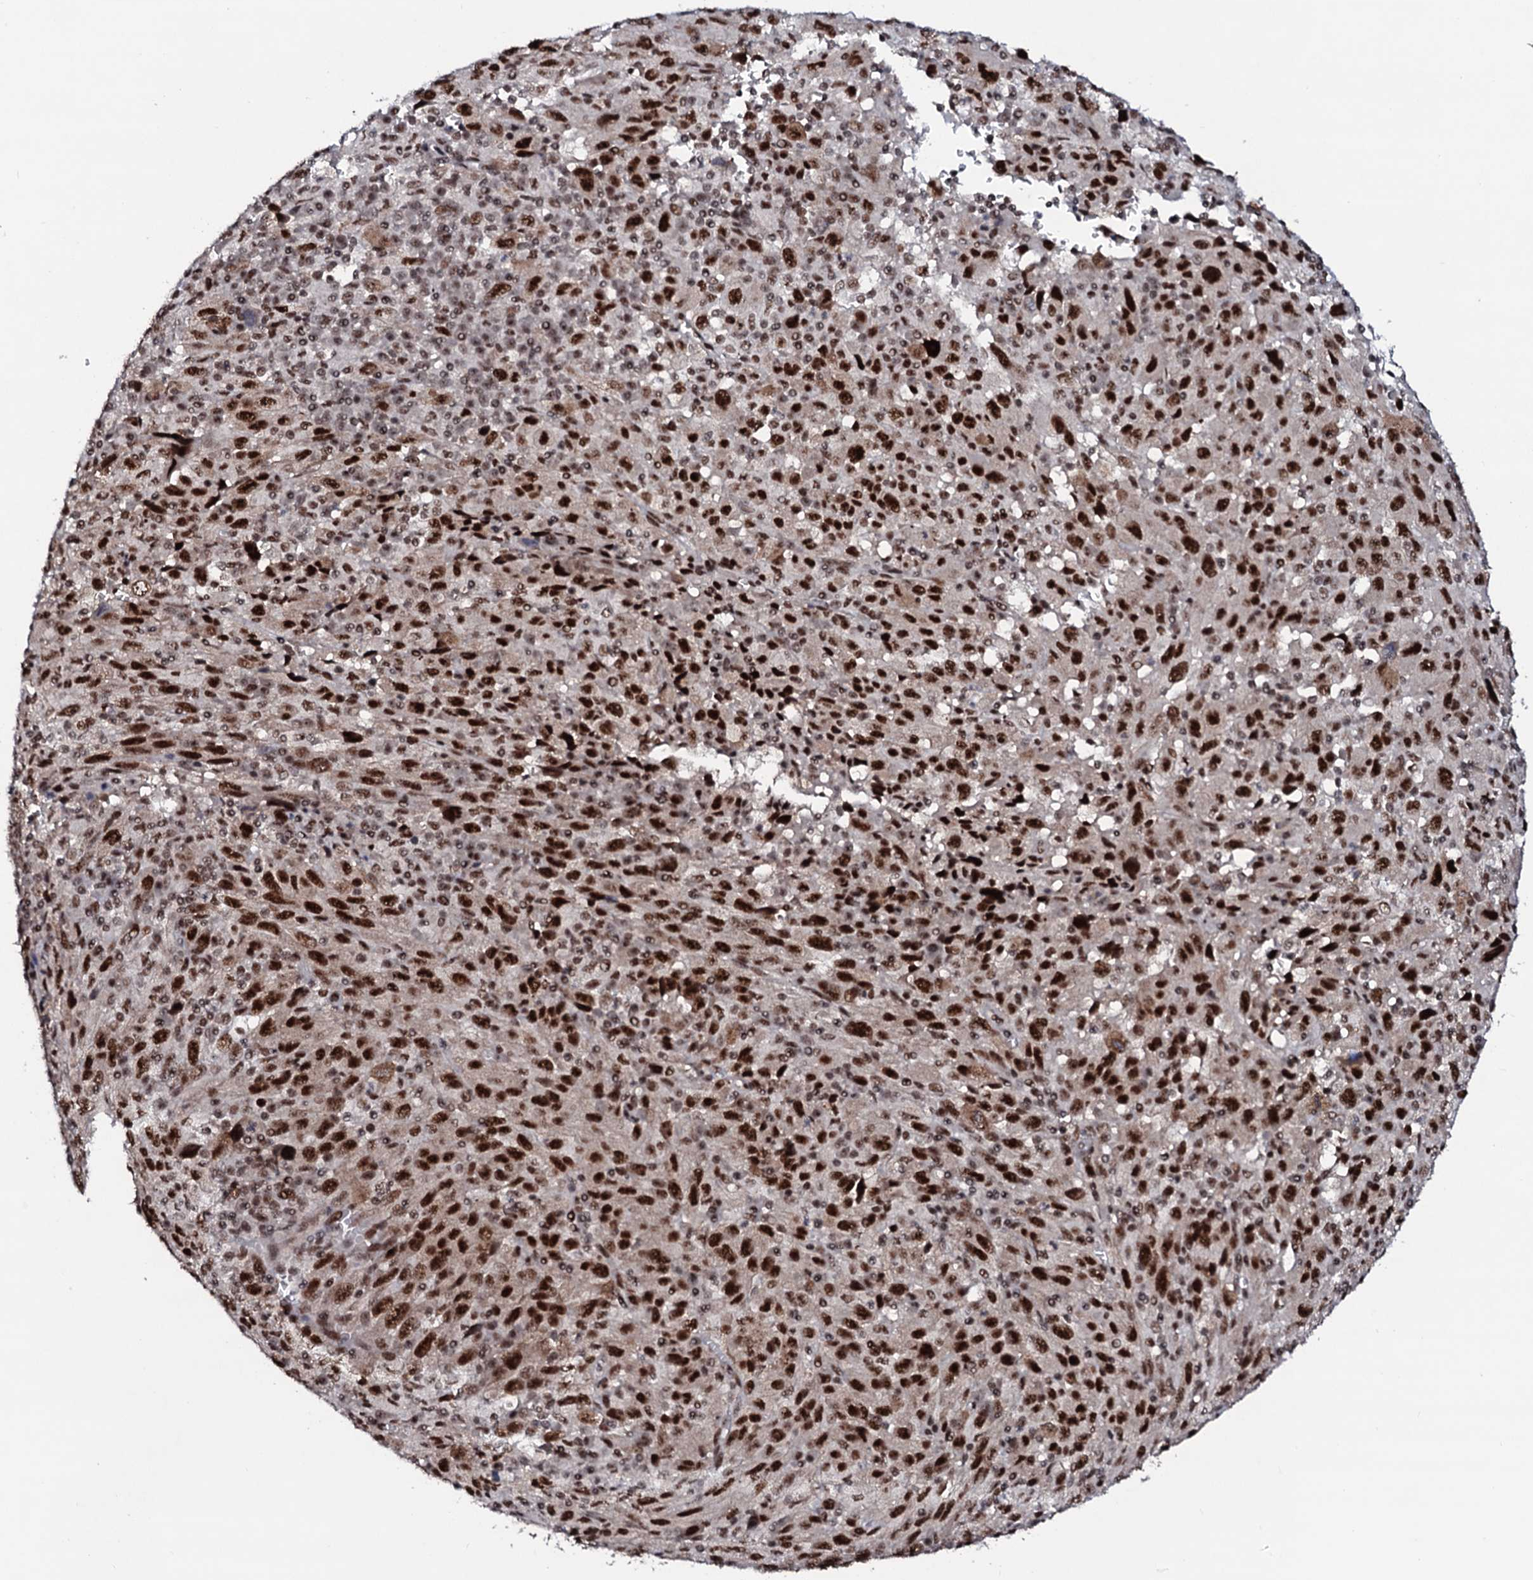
{"staining": {"intensity": "strong", "quantity": ">75%", "location": "nuclear"}, "tissue": "melanoma", "cell_type": "Tumor cells", "image_type": "cancer", "snomed": [{"axis": "morphology", "description": "Malignant melanoma, Metastatic site"}, {"axis": "topography", "description": "Skin"}], "caption": "This micrograph reveals melanoma stained with IHC to label a protein in brown. The nuclear of tumor cells show strong positivity for the protein. Nuclei are counter-stained blue.", "gene": "PRPF18", "patient": {"sex": "female", "age": 56}}